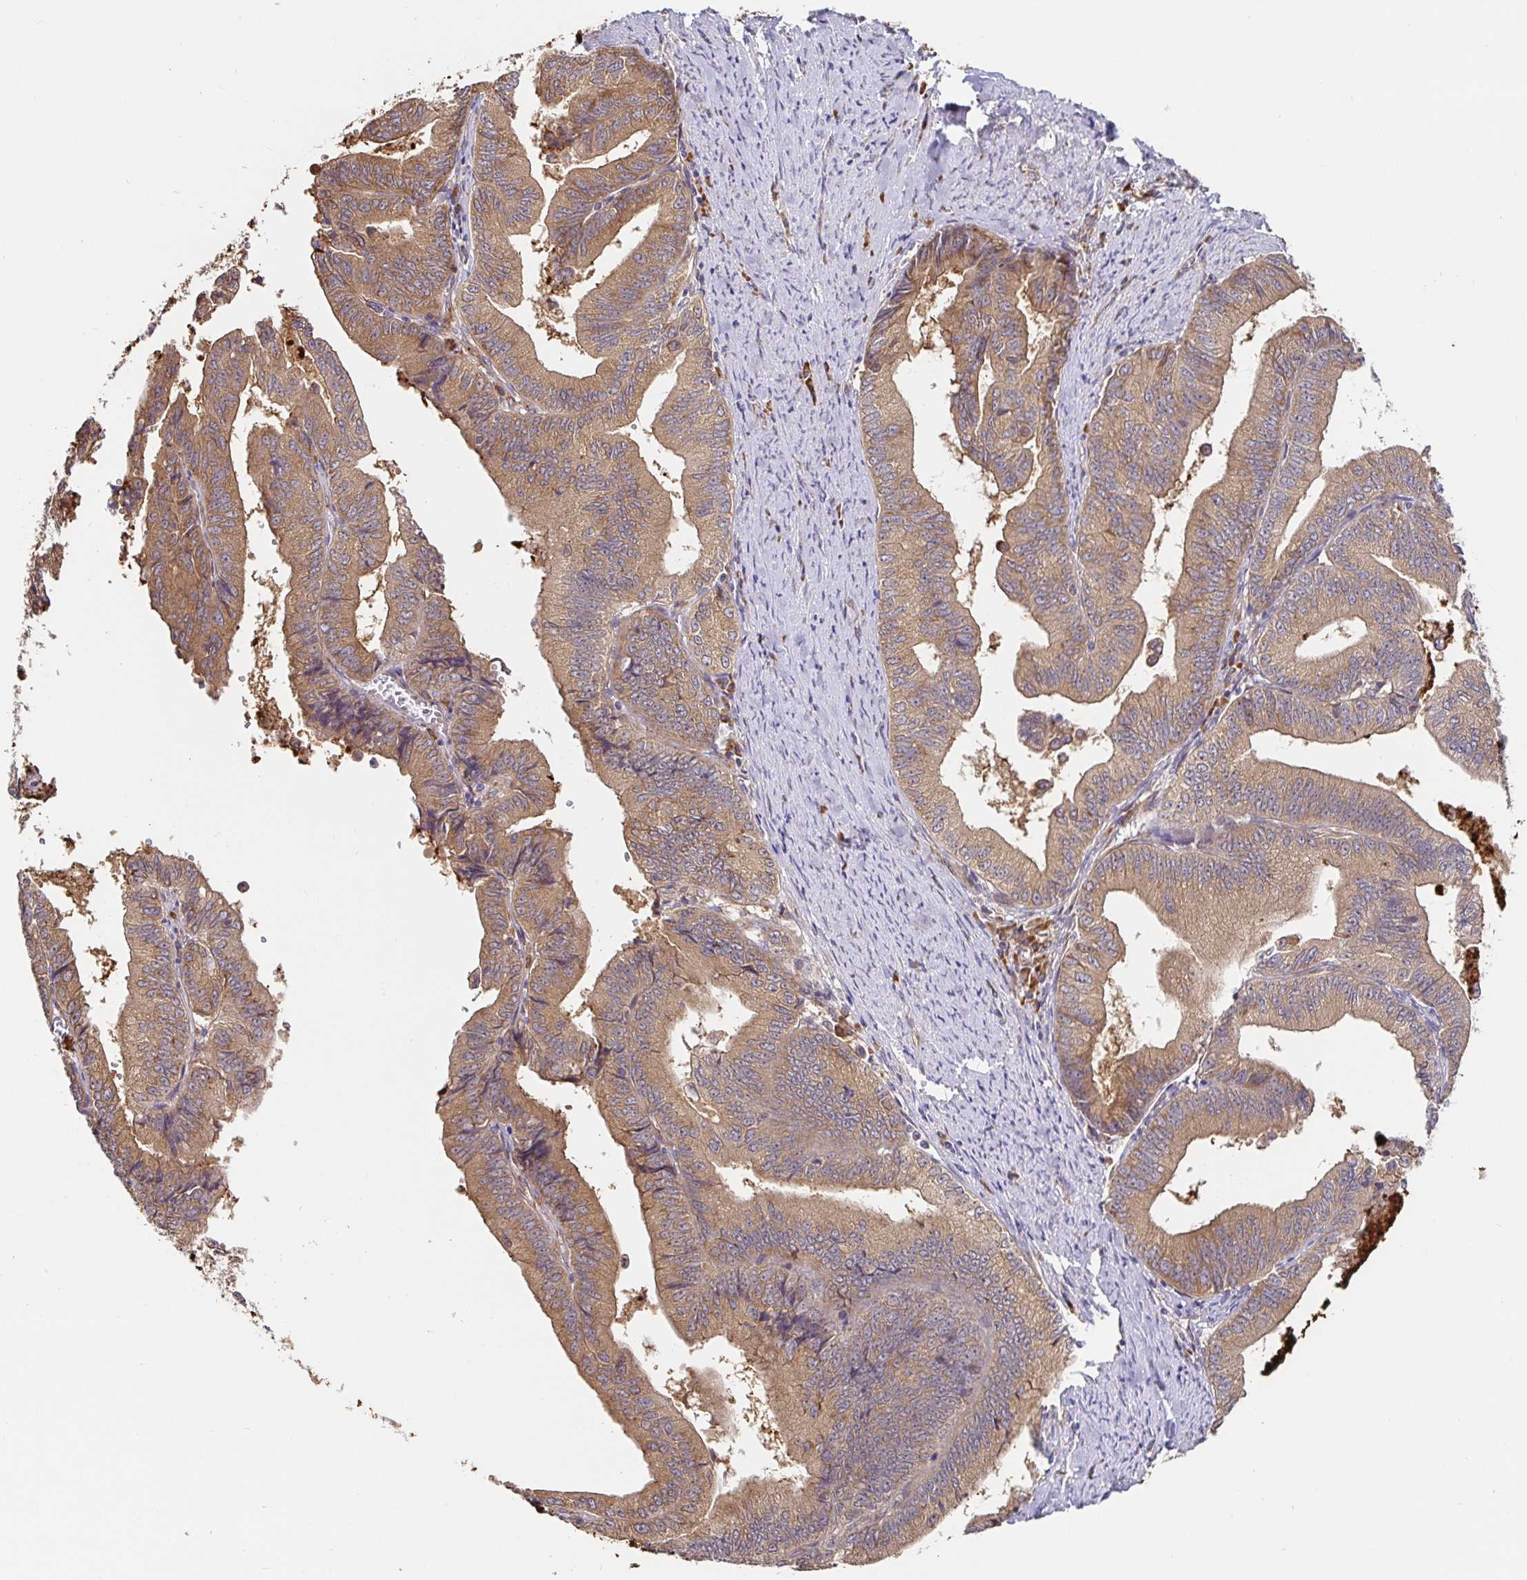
{"staining": {"intensity": "moderate", "quantity": ">75%", "location": "cytoplasmic/membranous"}, "tissue": "endometrial cancer", "cell_type": "Tumor cells", "image_type": "cancer", "snomed": [{"axis": "morphology", "description": "Adenocarcinoma, NOS"}, {"axis": "topography", "description": "Endometrium"}], "caption": "An IHC micrograph of neoplastic tissue is shown. Protein staining in brown shows moderate cytoplasmic/membranous positivity in adenocarcinoma (endometrial) within tumor cells.", "gene": "PDPK1", "patient": {"sex": "female", "age": 65}}